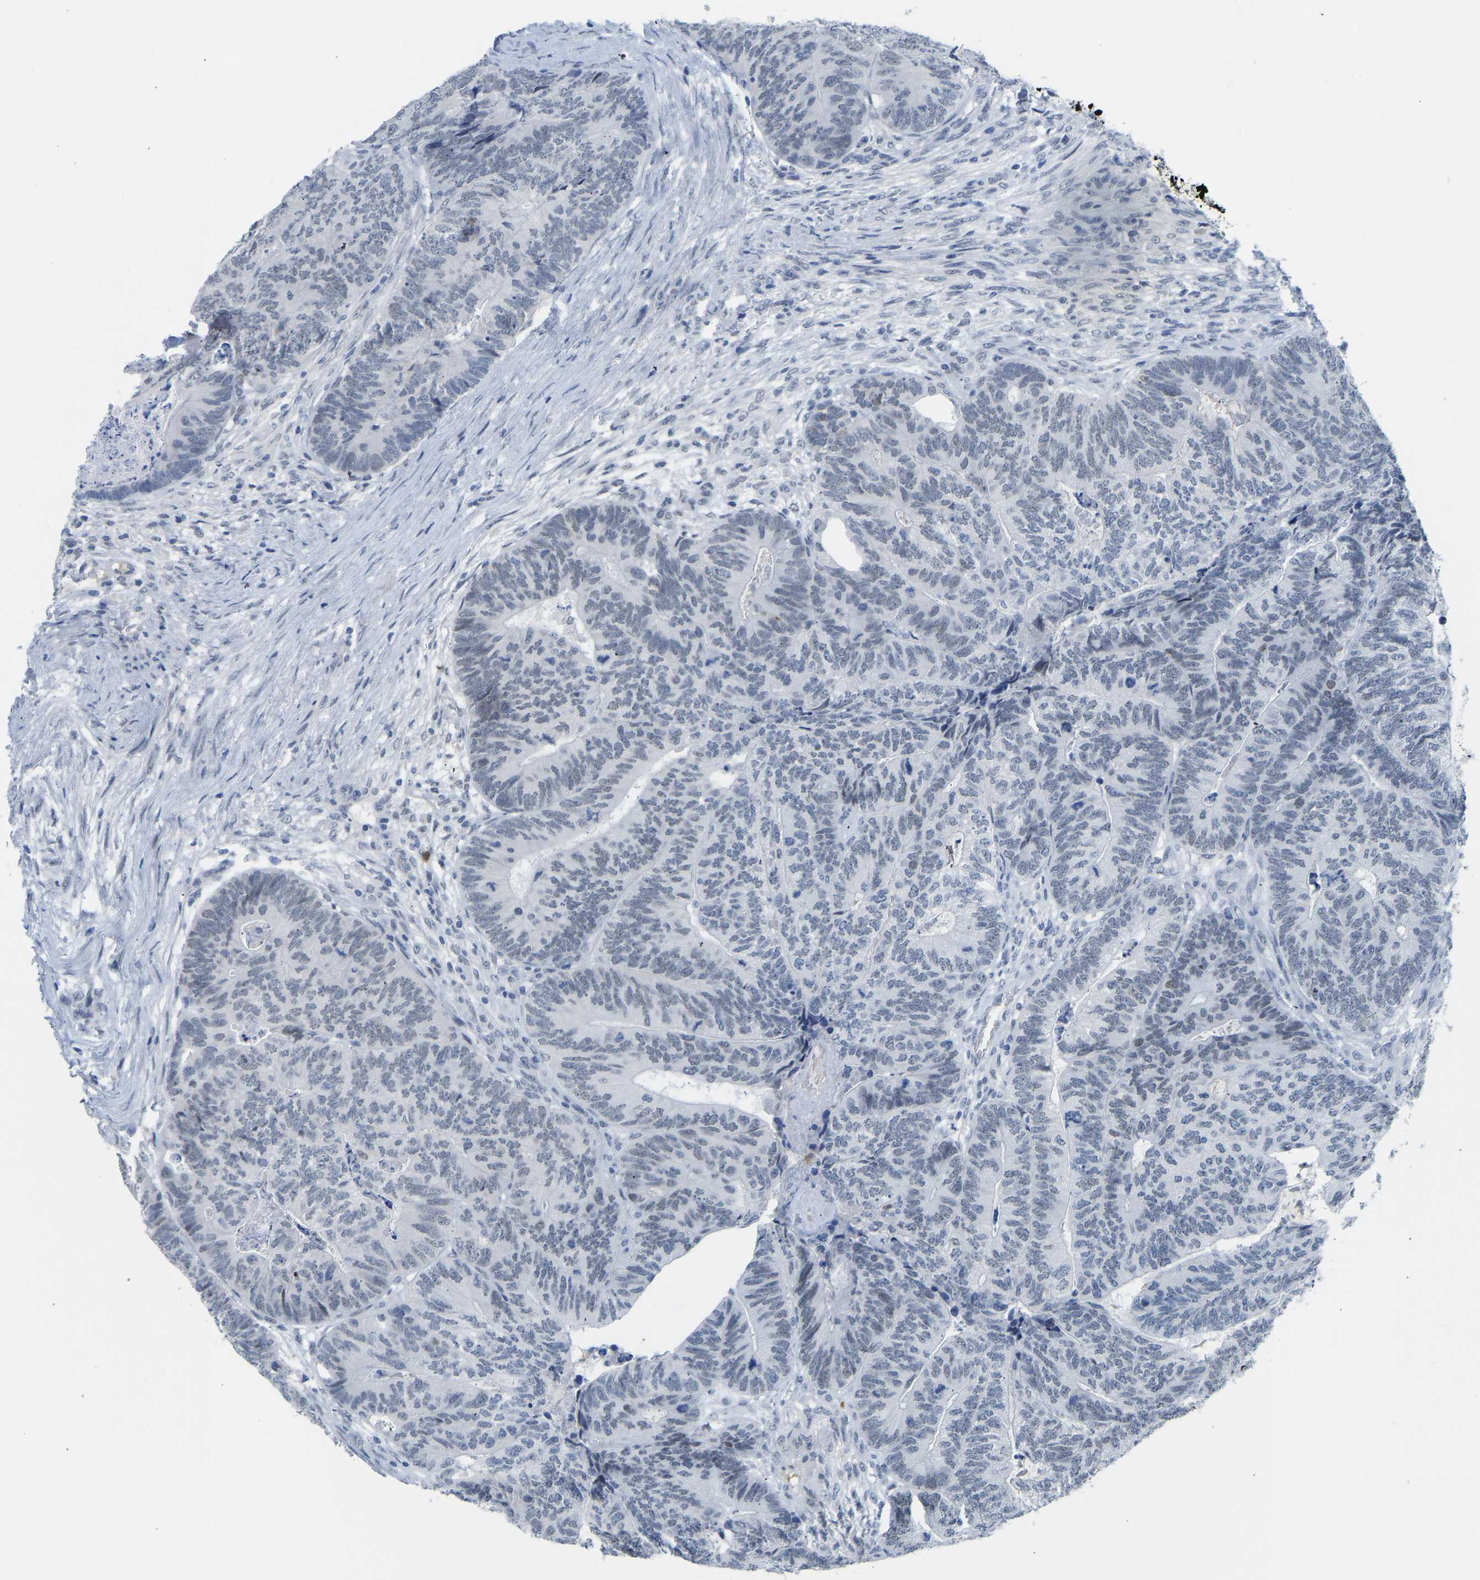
{"staining": {"intensity": "negative", "quantity": "none", "location": "none"}, "tissue": "colorectal cancer", "cell_type": "Tumor cells", "image_type": "cancer", "snomed": [{"axis": "morphology", "description": "Adenocarcinoma, NOS"}, {"axis": "topography", "description": "Colon"}], "caption": "This is a image of immunohistochemistry (IHC) staining of colorectal adenocarcinoma, which shows no positivity in tumor cells.", "gene": "TXNDC2", "patient": {"sex": "female", "age": 67}}